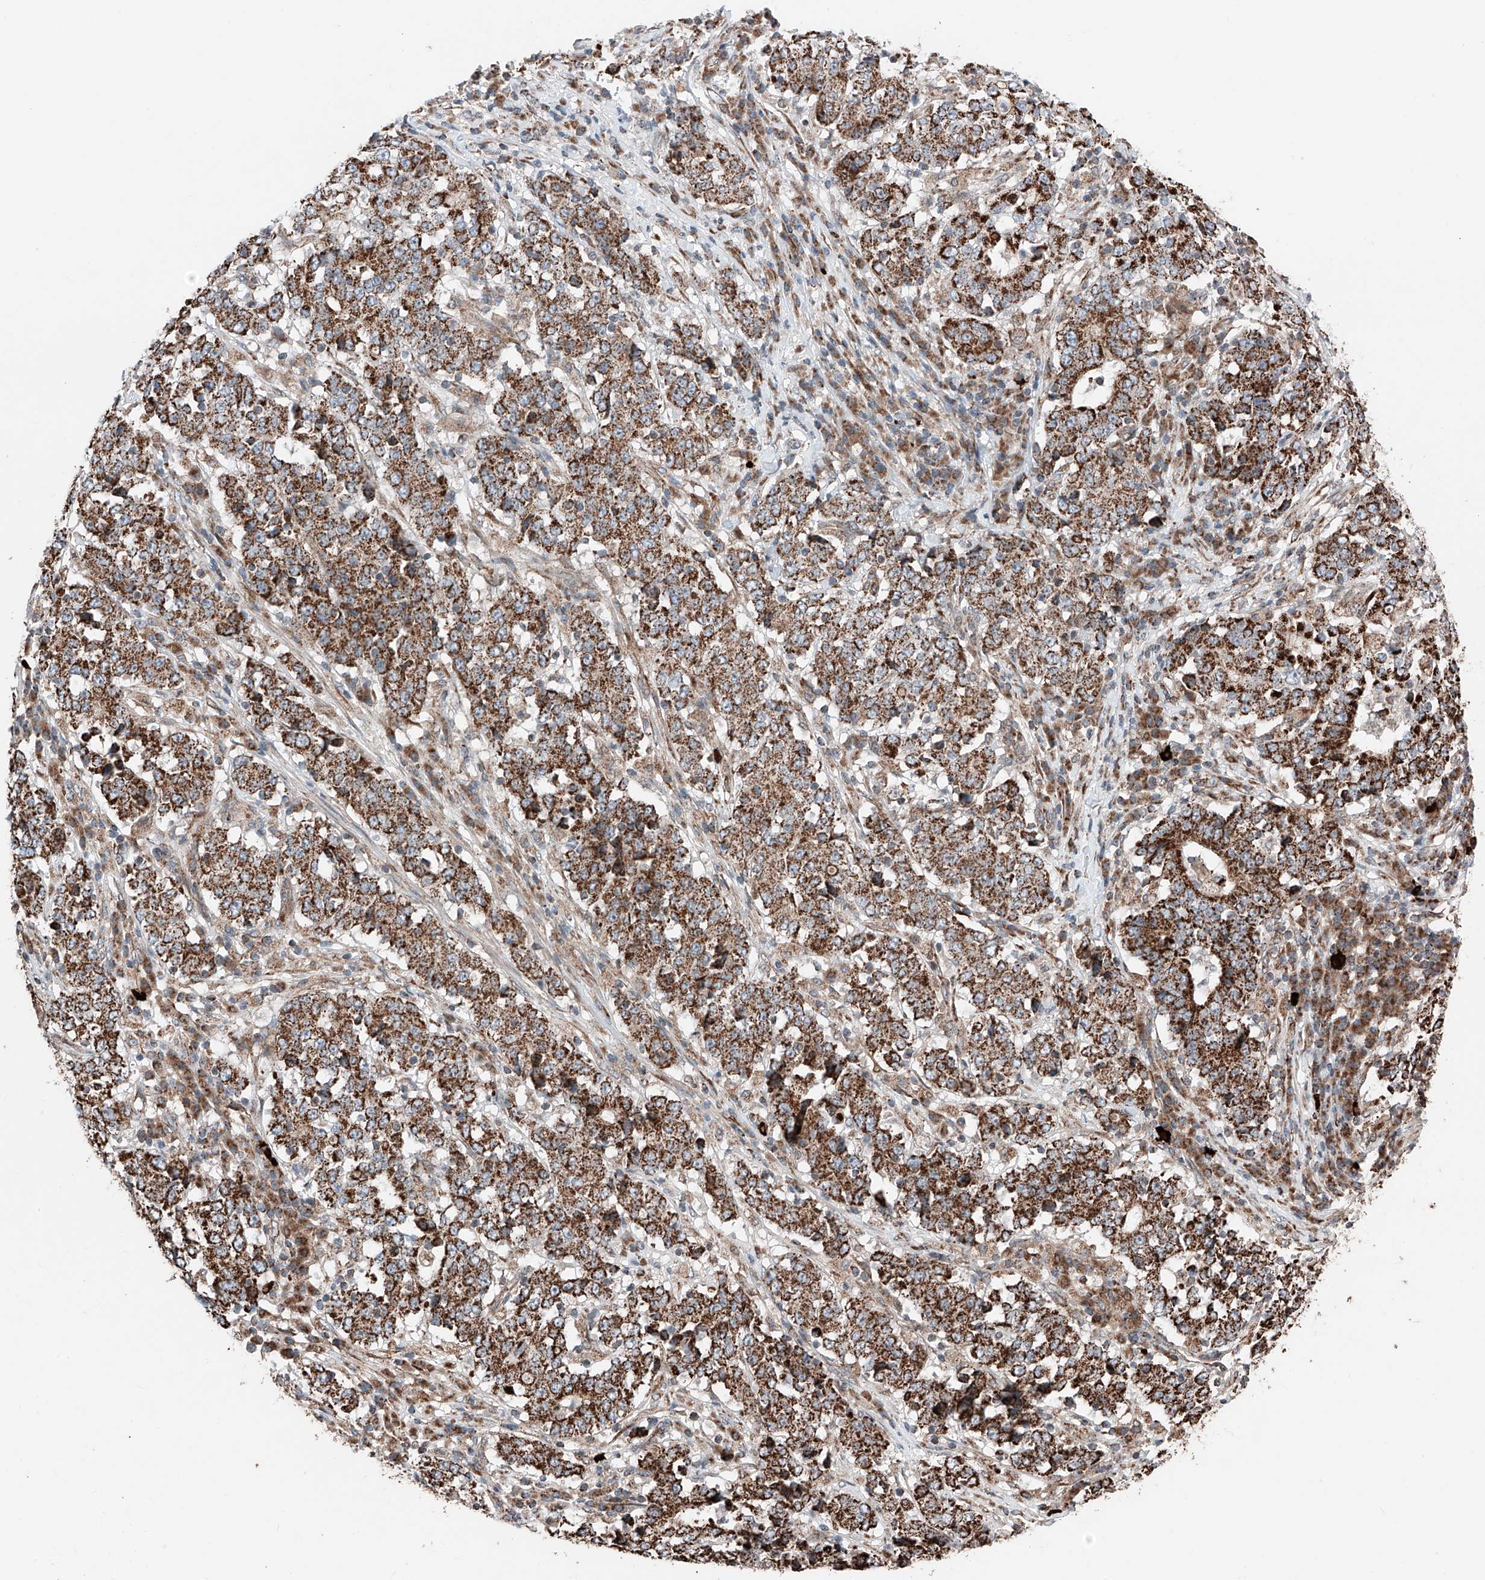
{"staining": {"intensity": "strong", "quantity": ">75%", "location": "cytoplasmic/membranous"}, "tissue": "stomach cancer", "cell_type": "Tumor cells", "image_type": "cancer", "snomed": [{"axis": "morphology", "description": "Adenocarcinoma, NOS"}, {"axis": "topography", "description": "Stomach"}], "caption": "High-magnification brightfield microscopy of stomach cancer (adenocarcinoma) stained with DAB (brown) and counterstained with hematoxylin (blue). tumor cells exhibit strong cytoplasmic/membranous staining is identified in about>75% of cells.", "gene": "ZSCAN29", "patient": {"sex": "male", "age": 59}}